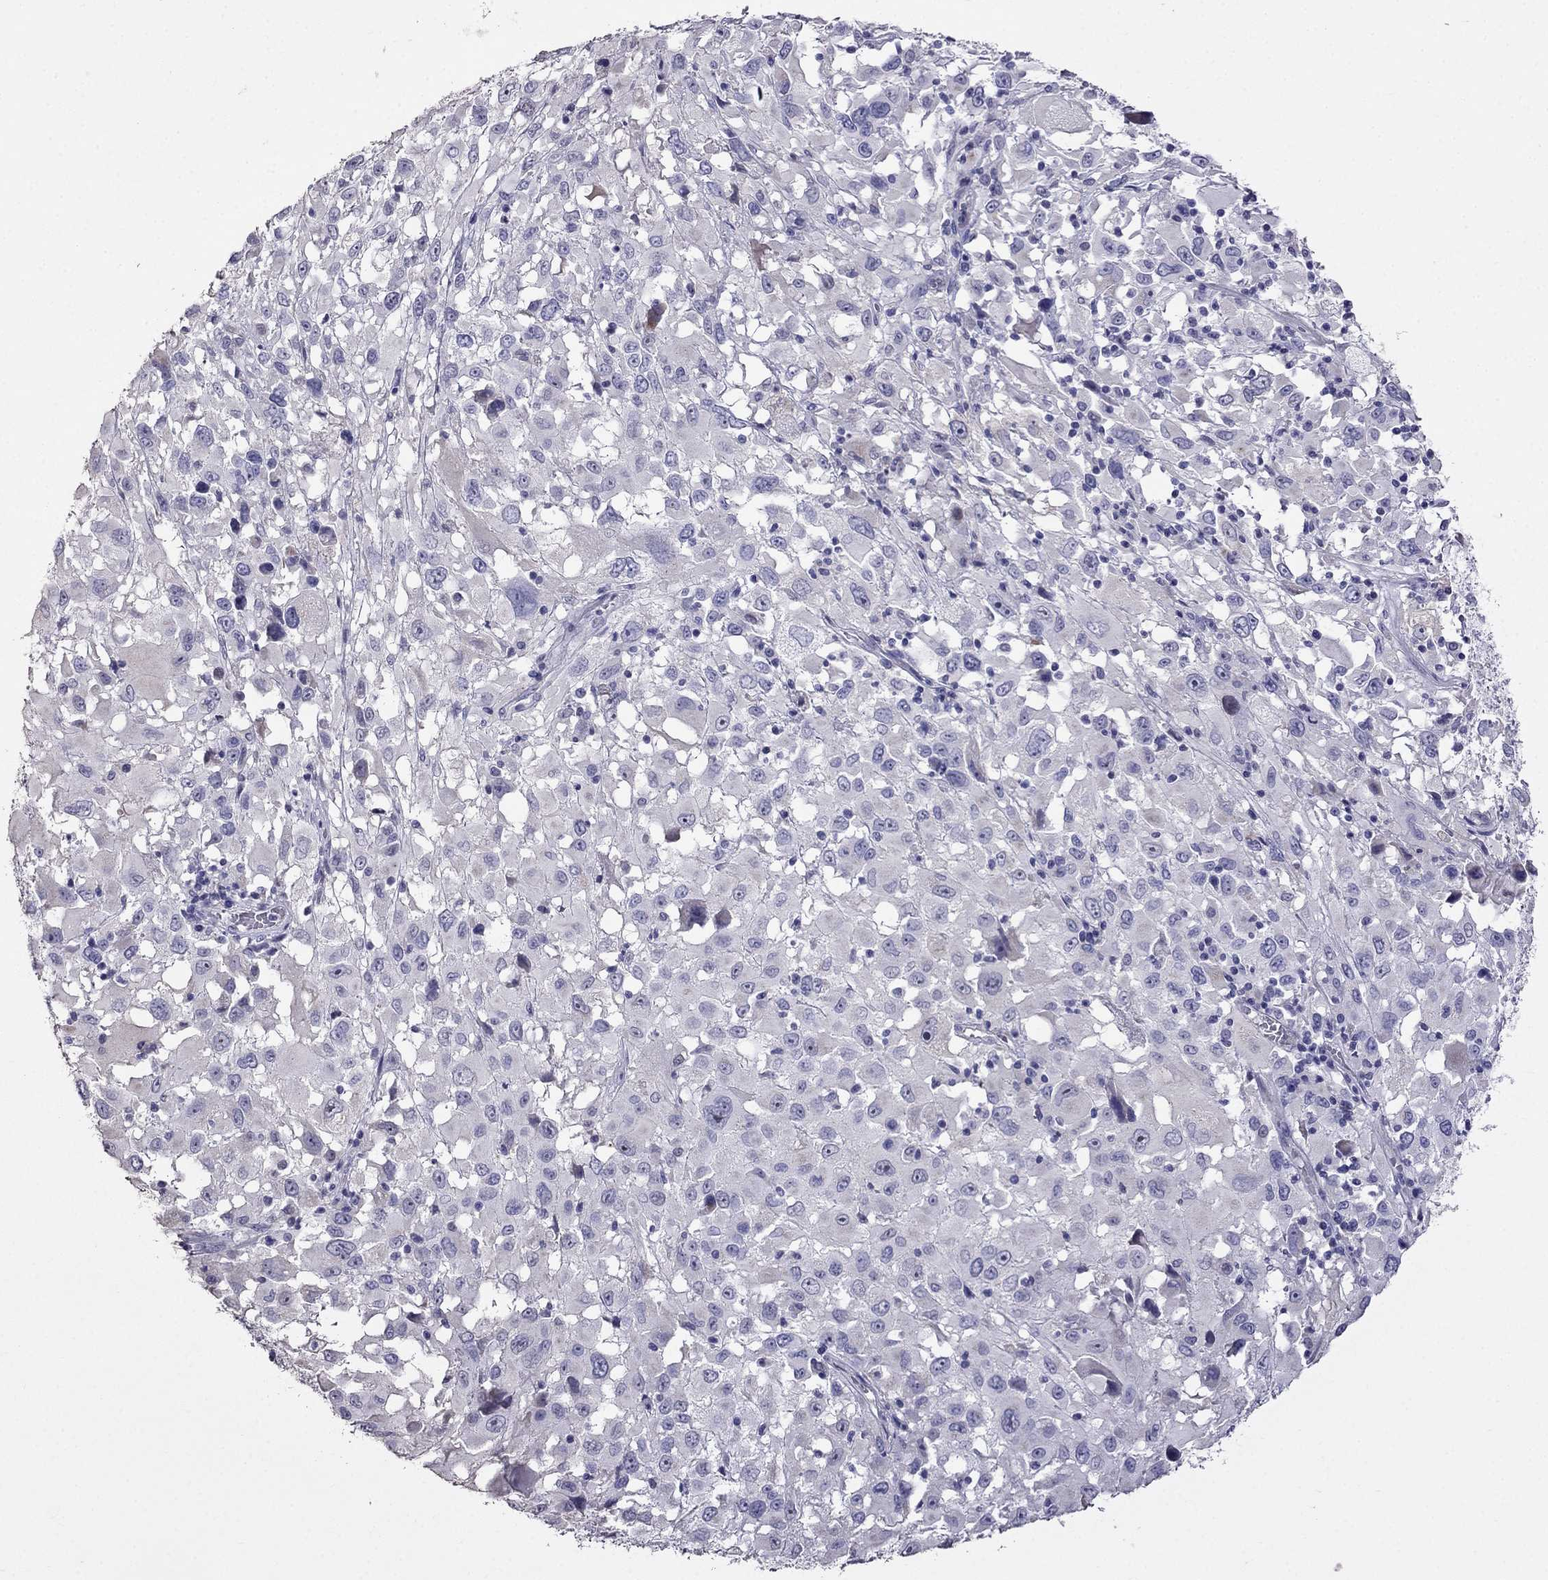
{"staining": {"intensity": "negative", "quantity": "none", "location": "none"}, "tissue": "melanoma", "cell_type": "Tumor cells", "image_type": "cancer", "snomed": [{"axis": "morphology", "description": "Malignant melanoma, Metastatic site"}, {"axis": "topography", "description": "Soft tissue"}], "caption": "The photomicrograph exhibits no staining of tumor cells in melanoma.", "gene": "AK5", "patient": {"sex": "male", "age": 50}}